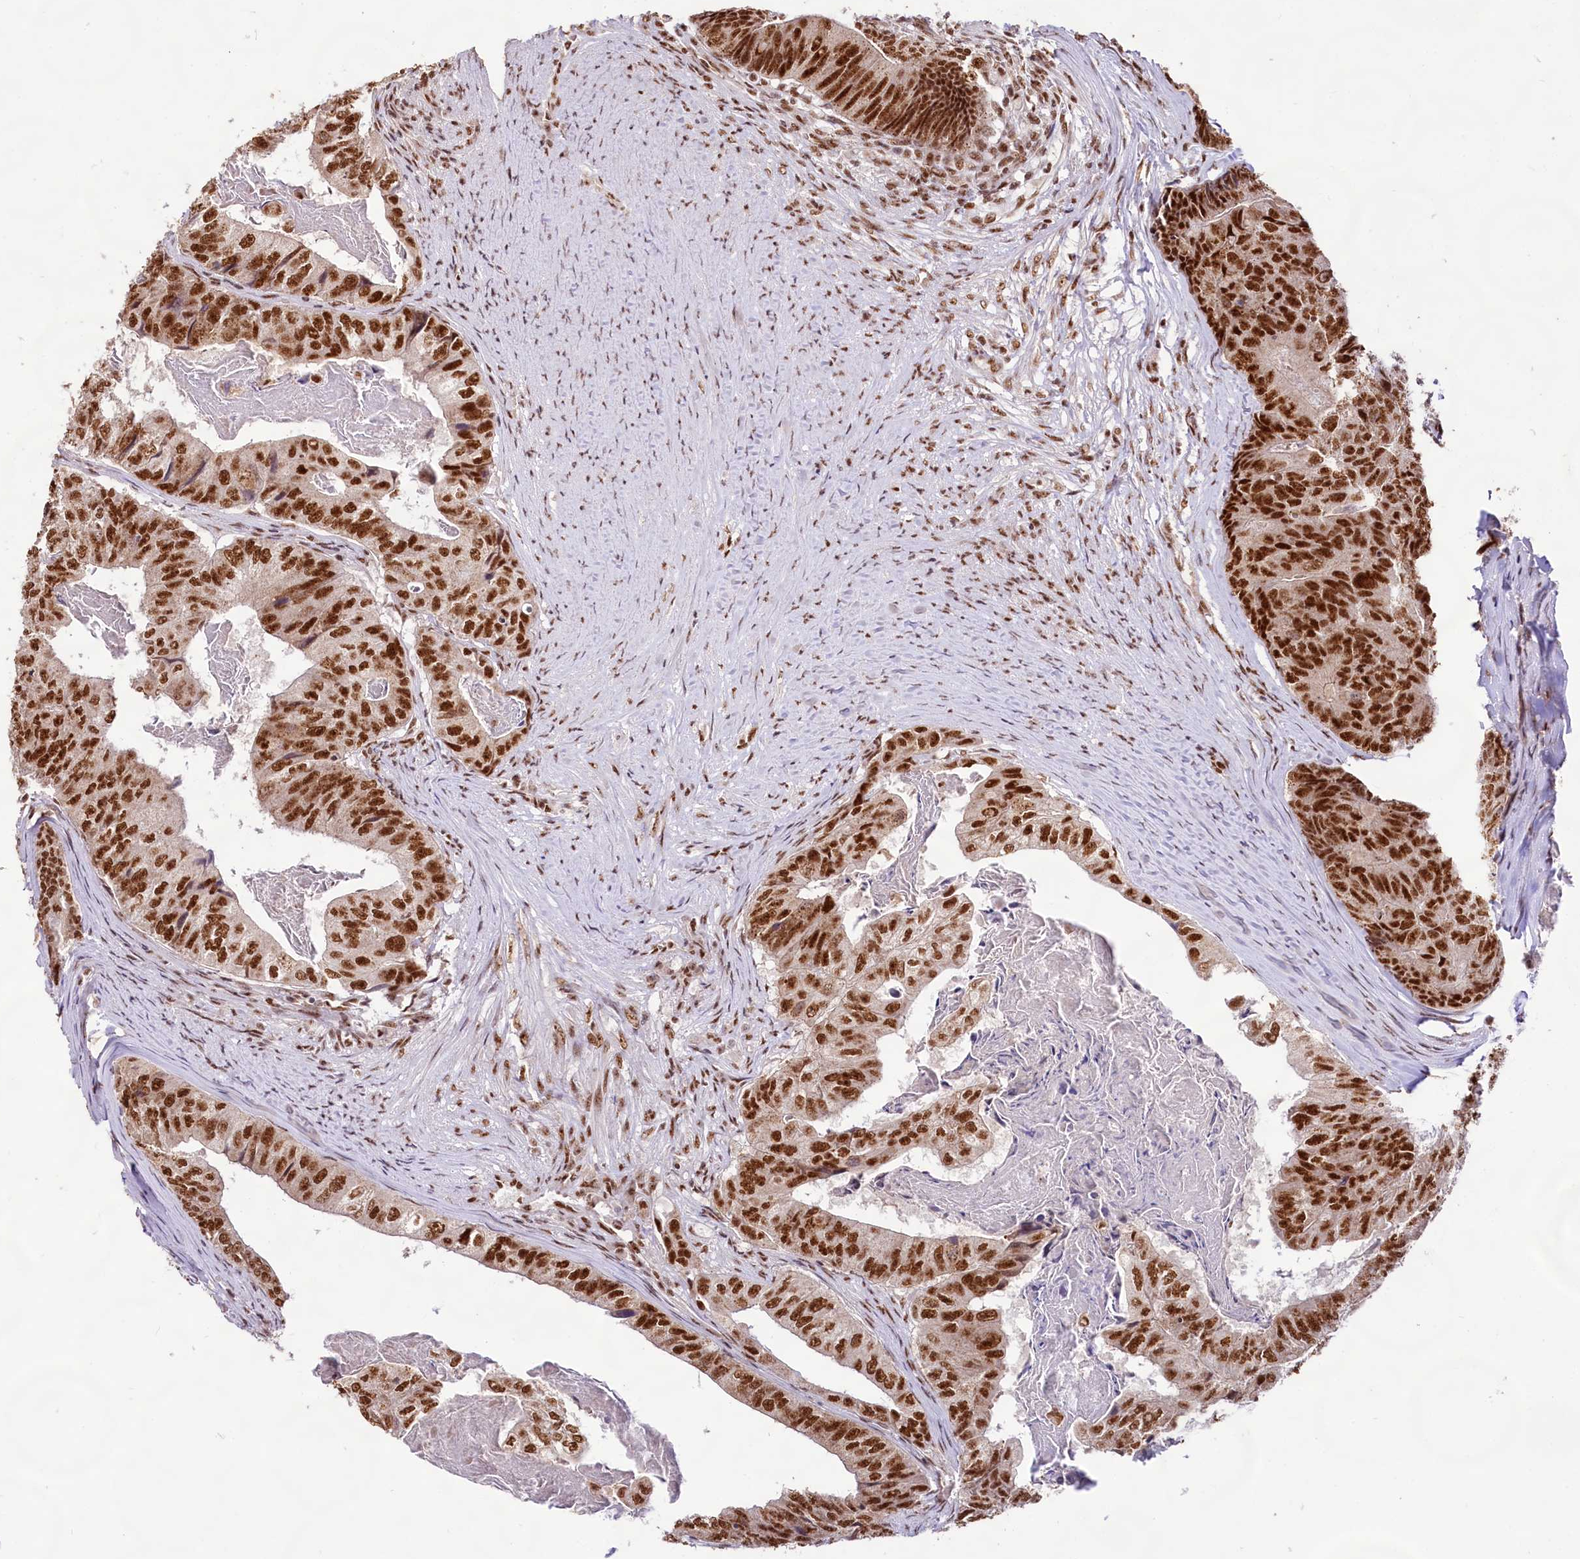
{"staining": {"intensity": "strong", "quantity": ">75%", "location": "nuclear"}, "tissue": "colorectal cancer", "cell_type": "Tumor cells", "image_type": "cancer", "snomed": [{"axis": "morphology", "description": "Adenocarcinoma, NOS"}, {"axis": "topography", "description": "Colon"}], "caption": "This image reveals immunohistochemistry staining of human colorectal cancer (adenocarcinoma), with high strong nuclear expression in approximately >75% of tumor cells.", "gene": "HIRA", "patient": {"sex": "female", "age": 67}}